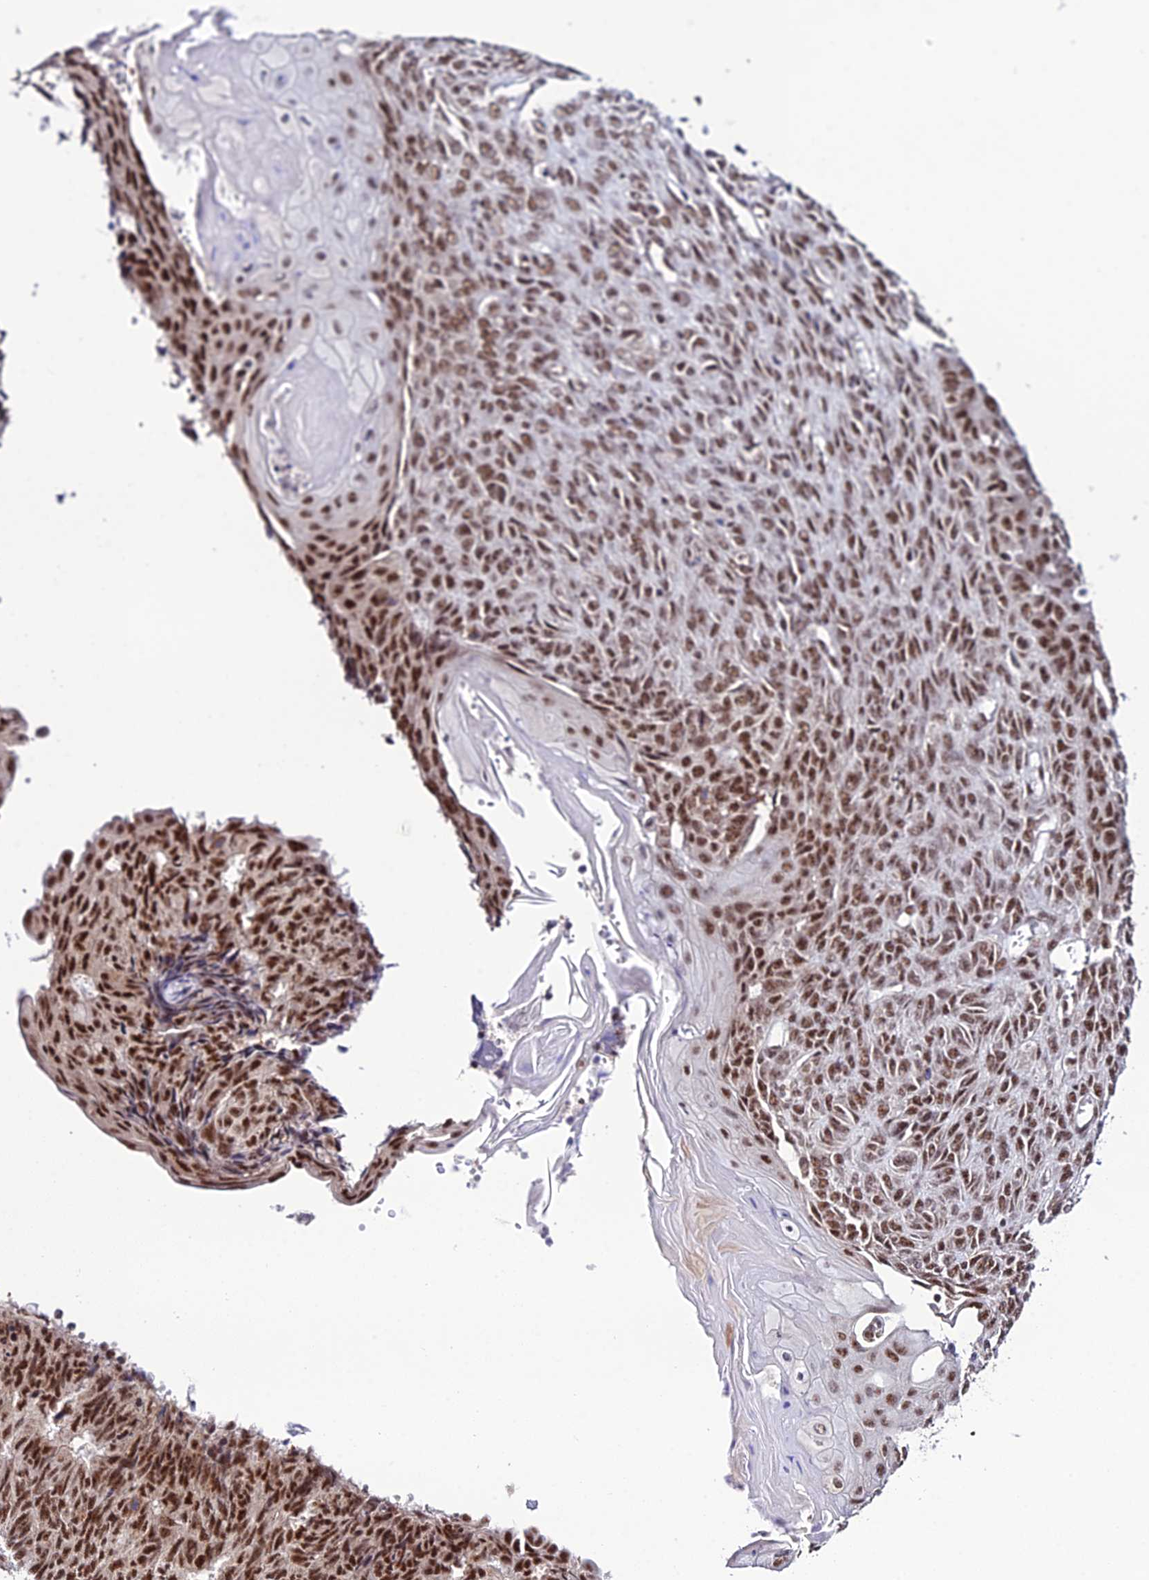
{"staining": {"intensity": "moderate", "quantity": ">75%", "location": "nuclear"}, "tissue": "endometrial cancer", "cell_type": "Tumor cells", "image_type": "cancer", "snomed": [{"axis": "morphology", "description": "Adenocarcinoma, NOS"}, {"axis": "topography", "description": "Endometrium"}], "caption": "Immunohistochemistry (IHC) (DAB) staining of endometrial cancer (adenocarcinoma) reveals moderate nuclear protein positivity in about >75% of tumor cells. Immunohistochemistry stains the protein of interest in brown and the nuclei are stained blue.", "gene": "THOC7", "patient": {"sex": "female", "age": 32}}